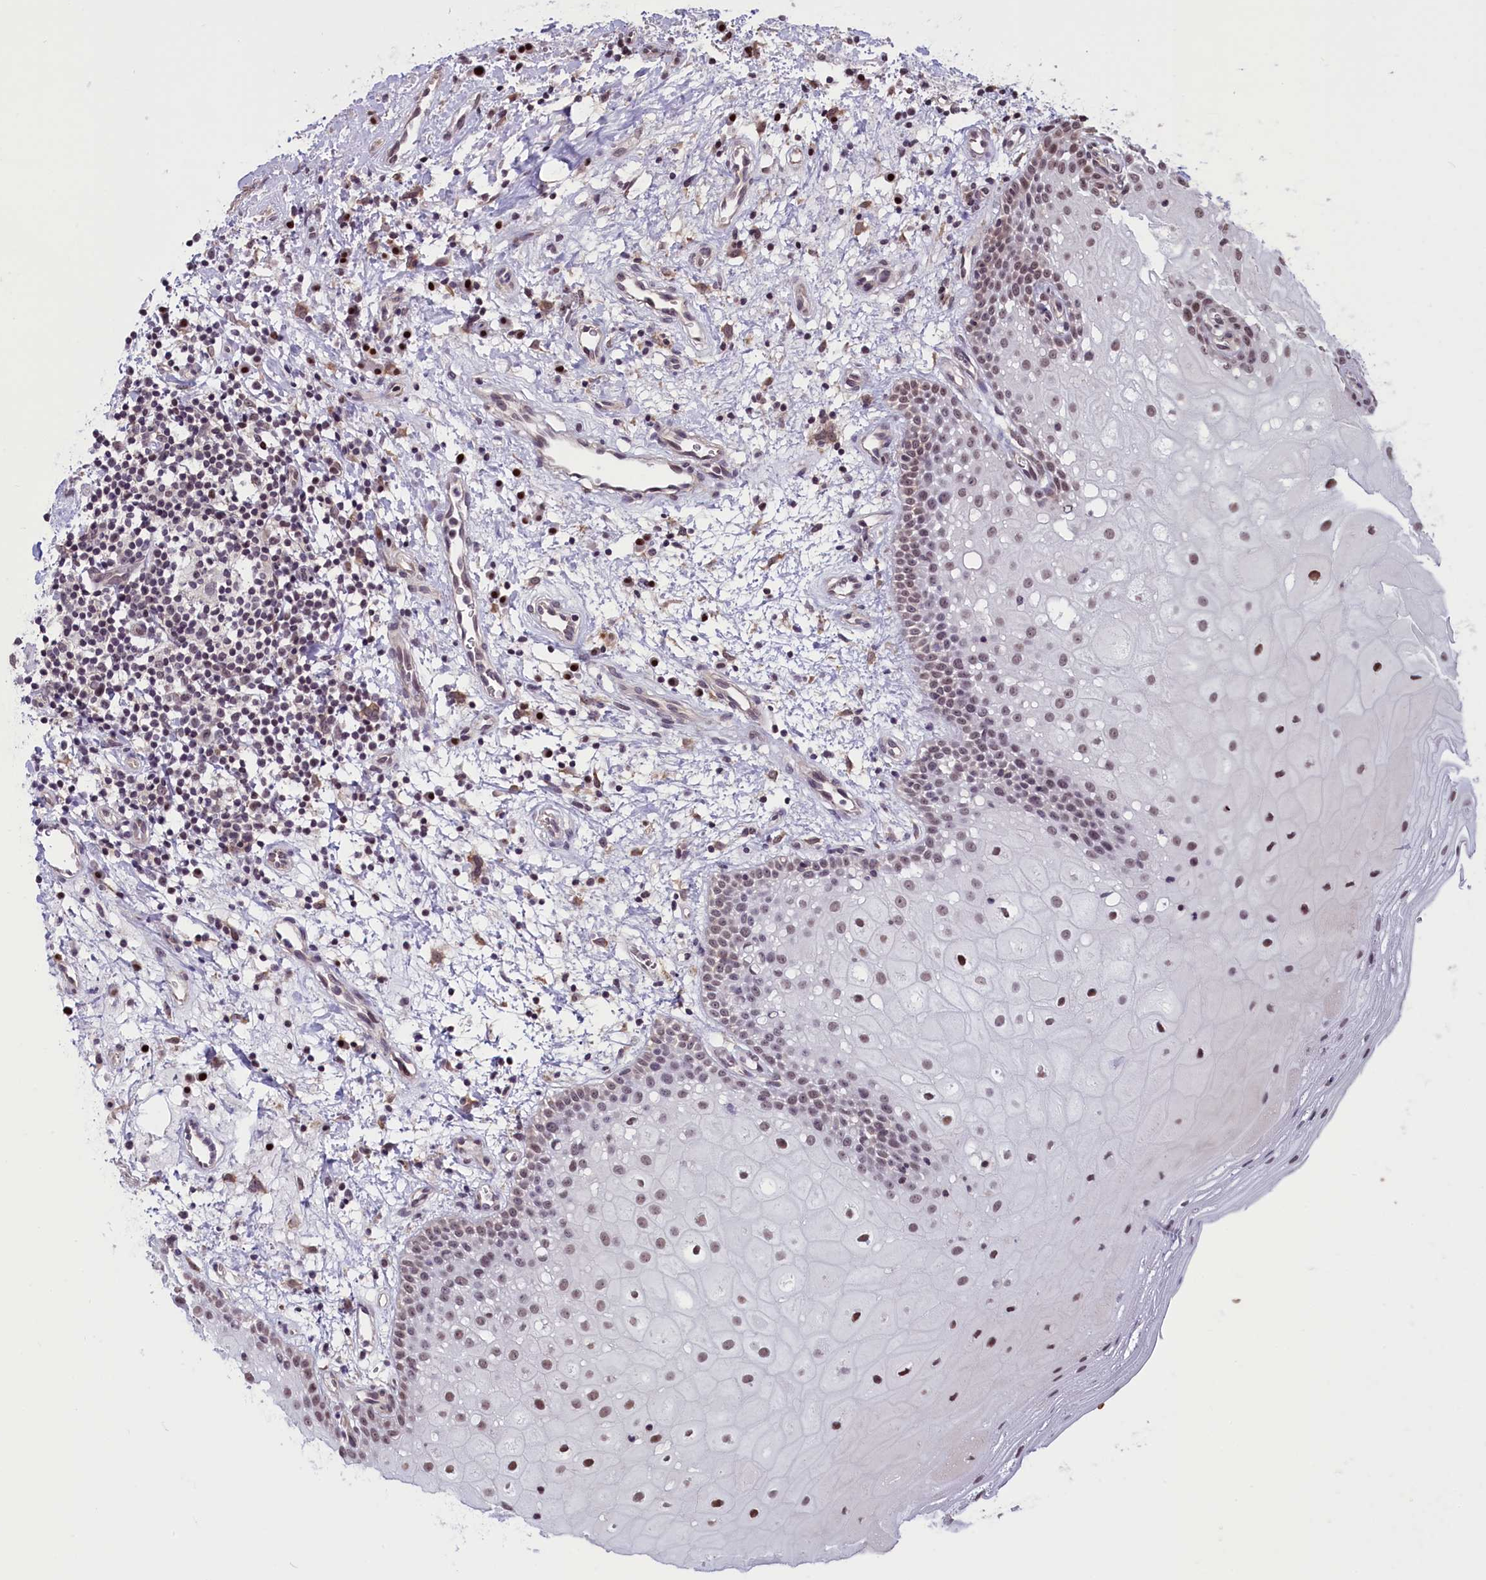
{"staining": {"intensity": "moderate", "quantity": "<25%", "location": "nuclear"}, "tissue": "oral mucosa", "cell_type": "Squamous epithelial cells", "image_type": "normal", "snomed": [{"axis": "morphology", "description": "Normal tissue, NOS"}, {"axis": "topography", "description": "Oral tissue"}], "caption": "Immunohistochemistry (IHC) staining of normal oral mucosa, which exhibits low levels of moderate nuclear staining in about <25% of squamous epithelial cells indicating moderate nuclear protein expression. The staining was performed using DAB (brown) for protein detection and nuclei were counterstained in hematoxylin (blue).", "gene": "SHFL", "patient": {"sex": "male", "age": 74}}